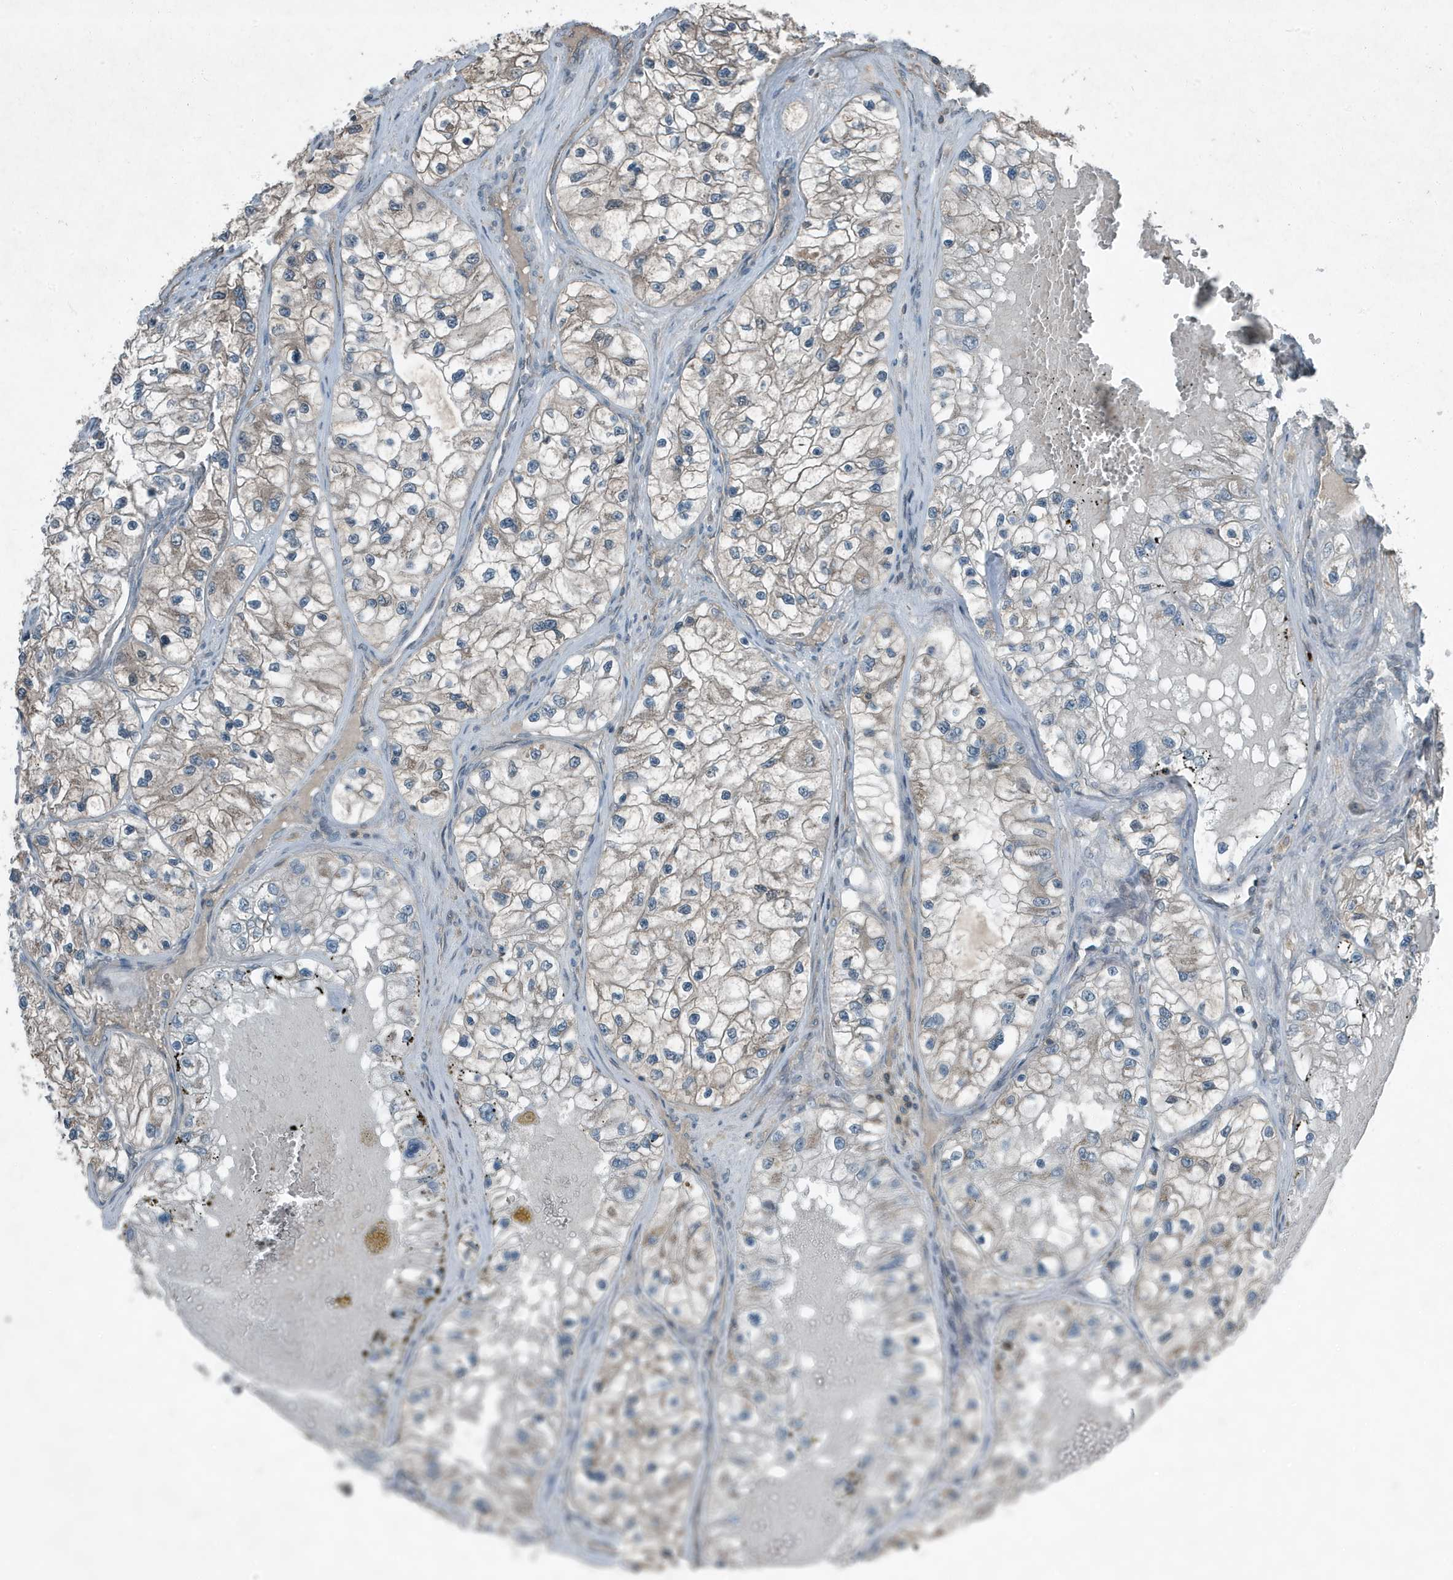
{"staining": {"intensity": "negative", "quantity": "none", "location": "none"}, "tissue": "renal cancer", "cell_type": "Tumor cells", "image_type": "cancer", "snomed": [{"axis": "morphology", "description": "Adenocarcinoma, NOS"}, {"axis": "topography", "description": "Kidney"}], "caption": "High power microscopy photomicrograph of an IHC photomicrograph of adenocarcinoma (renal), revealing no significant positivity in tumor cells.", "gene": "DAPP1", "patient": {"sex": "female", "age": 57}}